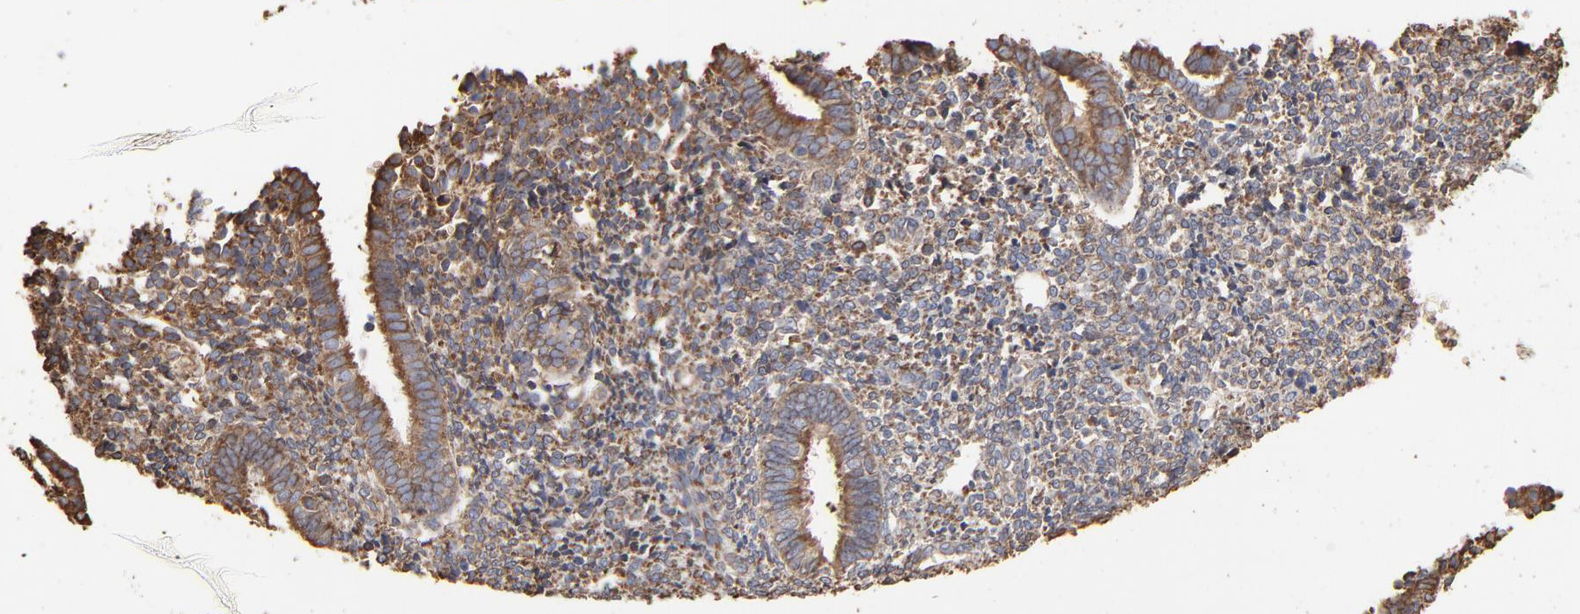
{"staining": {"intensity": "moderate", "quantity": "25%-75%", "location": "cytoplasmic/membranous"}, "tissue": "endometrium", "cell_type": "Cells in endometrial stroma", "image_type": "normal", "snomed": [{"axis": "morphology", "description": "Normal tissue, NOS"}, {"axis": "topography", "description": "Endometrium"}], "caption": "An image of human endometrium stained for a protein exhibits moderate cytoplasmic/membranous brown staining in cells in endometrial stroma. Immunohistochemistry stains the protein of interest in brown and the nuclei are stained blue.", "gene": "PDIA3", "patient": {"sex": "female", "age": 27}}